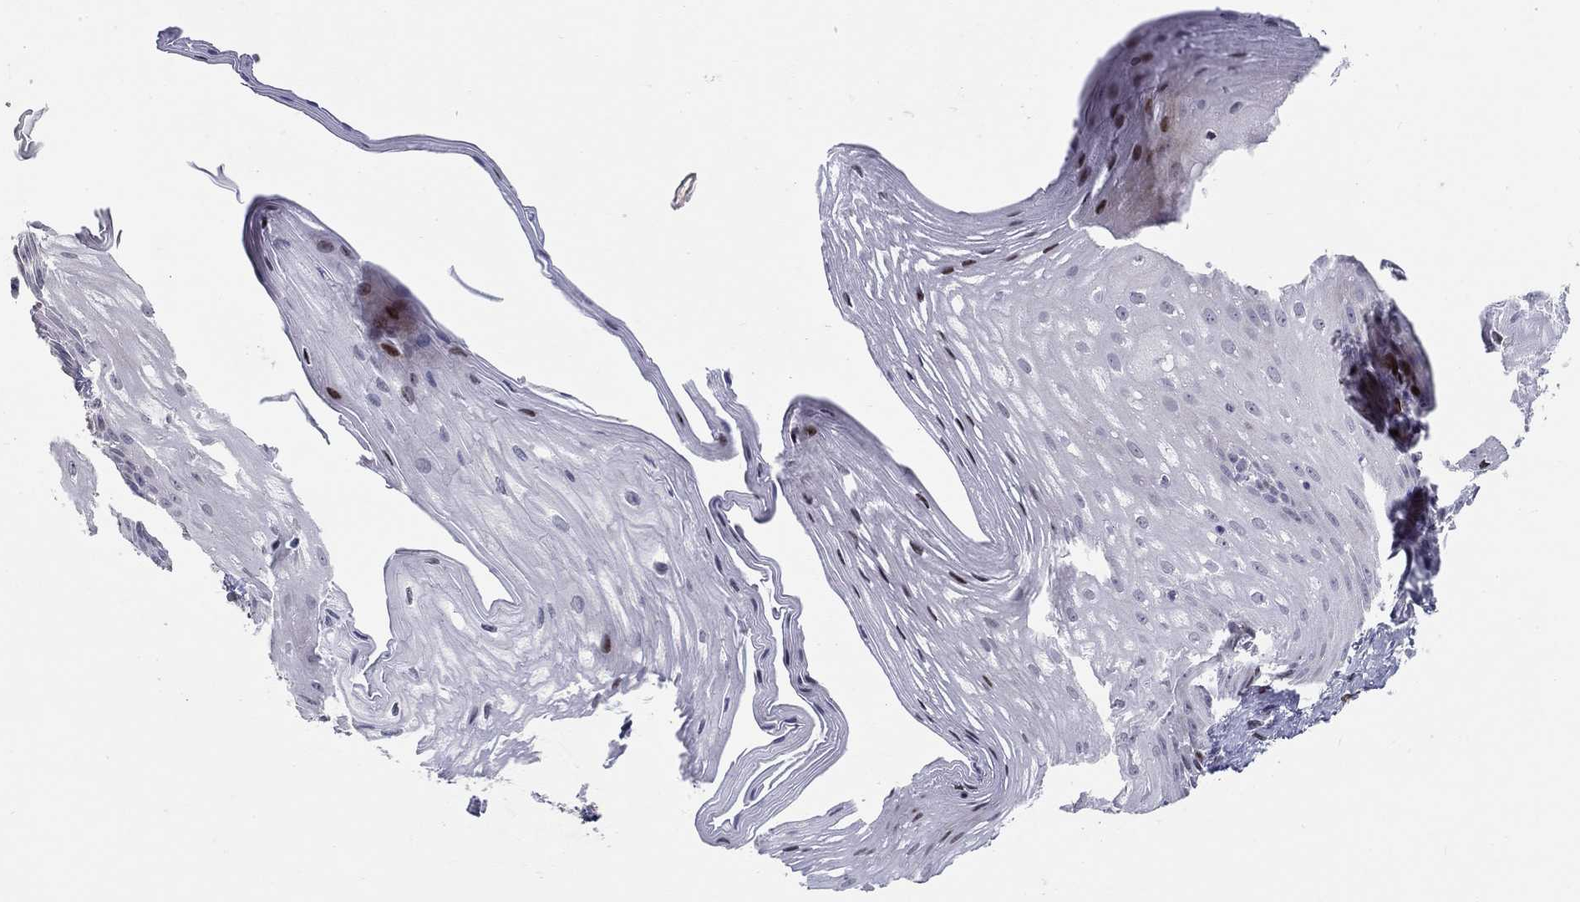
{"staining": {"intensity": "negative", "quantity": "none", "location": "none"}, "tissue": "esophagus", "cell_type": "Squamous epithelial cells", "image_type": "normal", "snomed": [{"axis": "morphology", "description": "Normal tissue, NOS"}, {"axis": "topography", "description": "Esophagus"}], "caption": "A high-resolution image shows immunohistochemistry staining of unremarkable esophagus, which displays no significant positivity in squamous epithelial cells.", "gene": "RAPGEF5", "patient": {"sex": "male", "age": 76}}